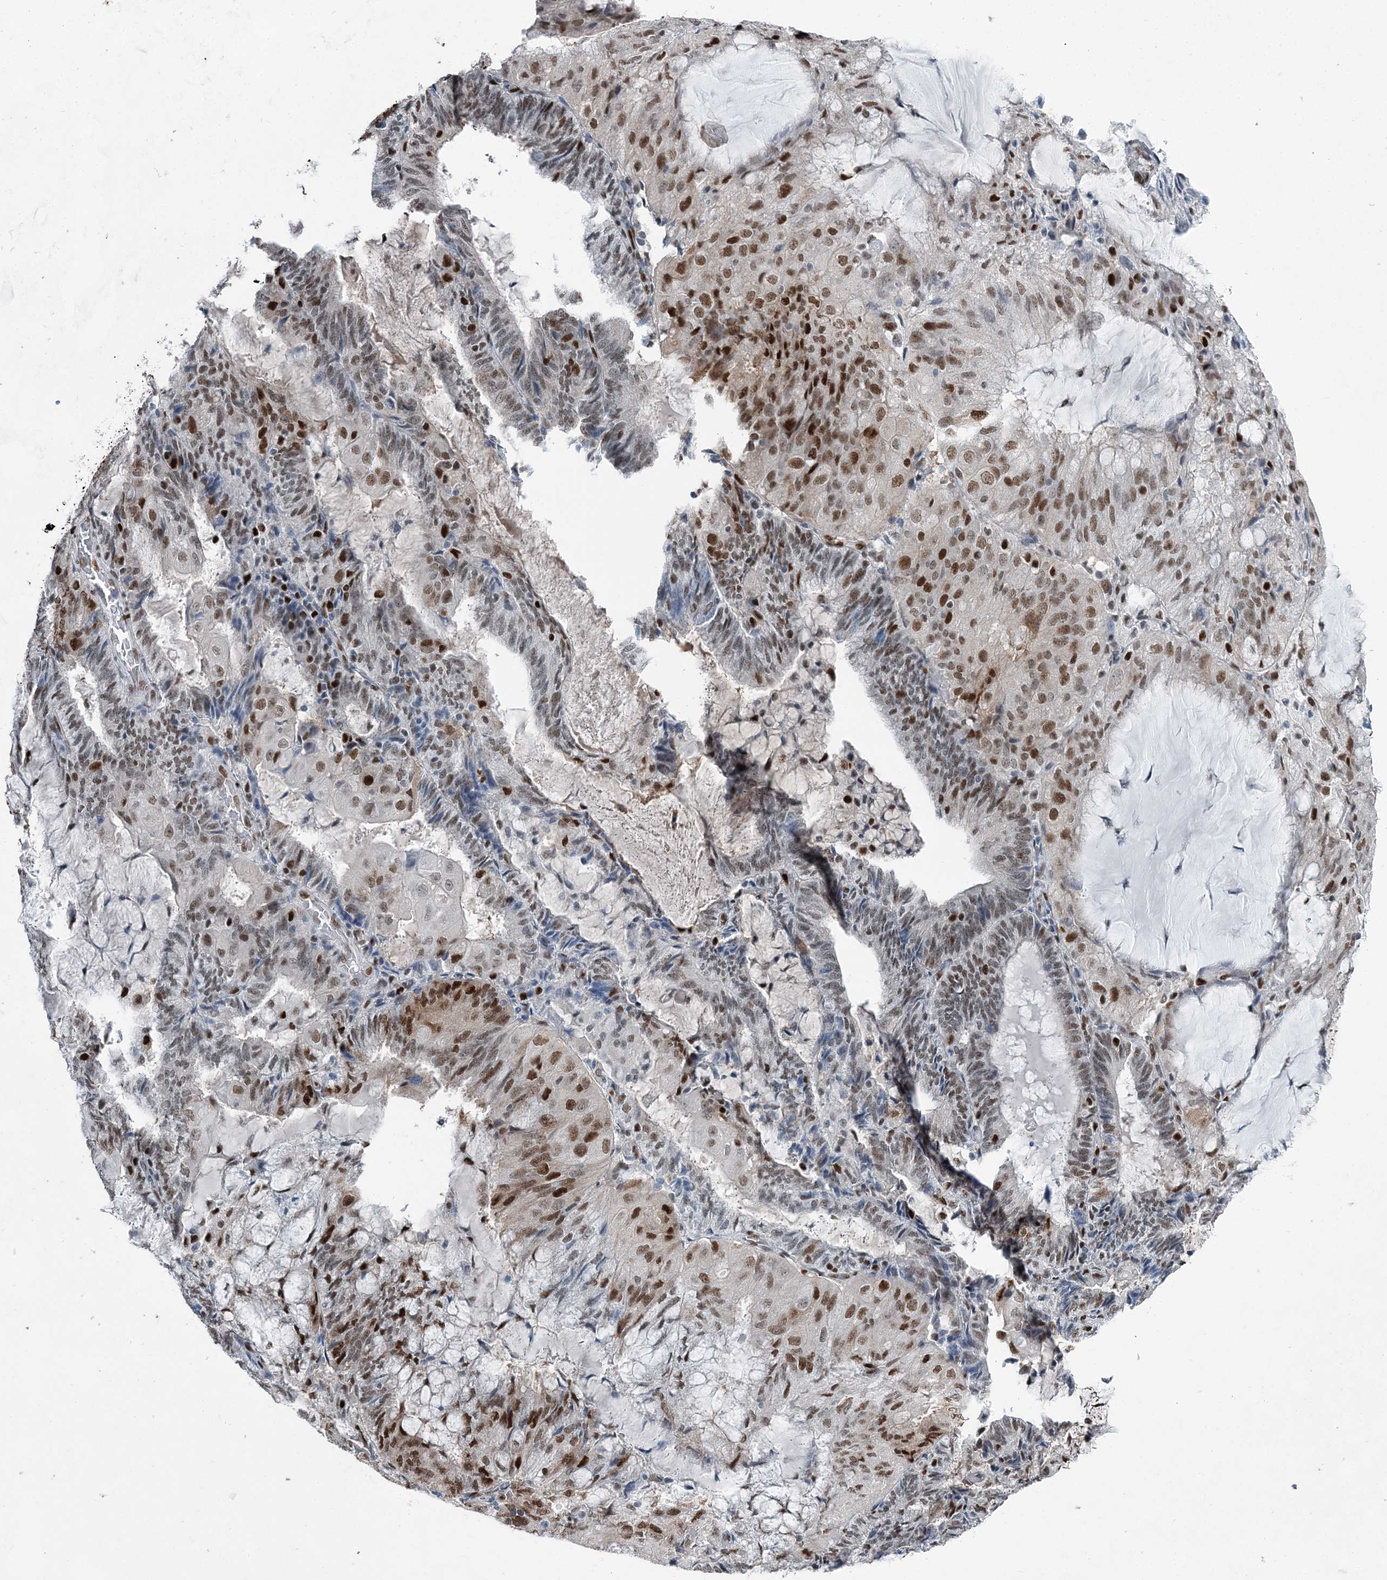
{"staining": {"intensity": "moderate", "quantity": "25%-75%", "location": "nuclear"}, "tissue": "endometrial cancer", "cell_type": "Tumor cells", "image_type": "cancer", "snomed": [{"axis": "morphology", "description": "Adenocarcinoma, NOS"}, {"axis": "topography", "description": "Endometrium"}], "caption": "Protein staining exhibits moderate nuclear positivity in approximately 25%-75% of tumor cells in endometrial cancer.", "gene": "HAT1", "patient": {"sex": "female", "age": 81}}